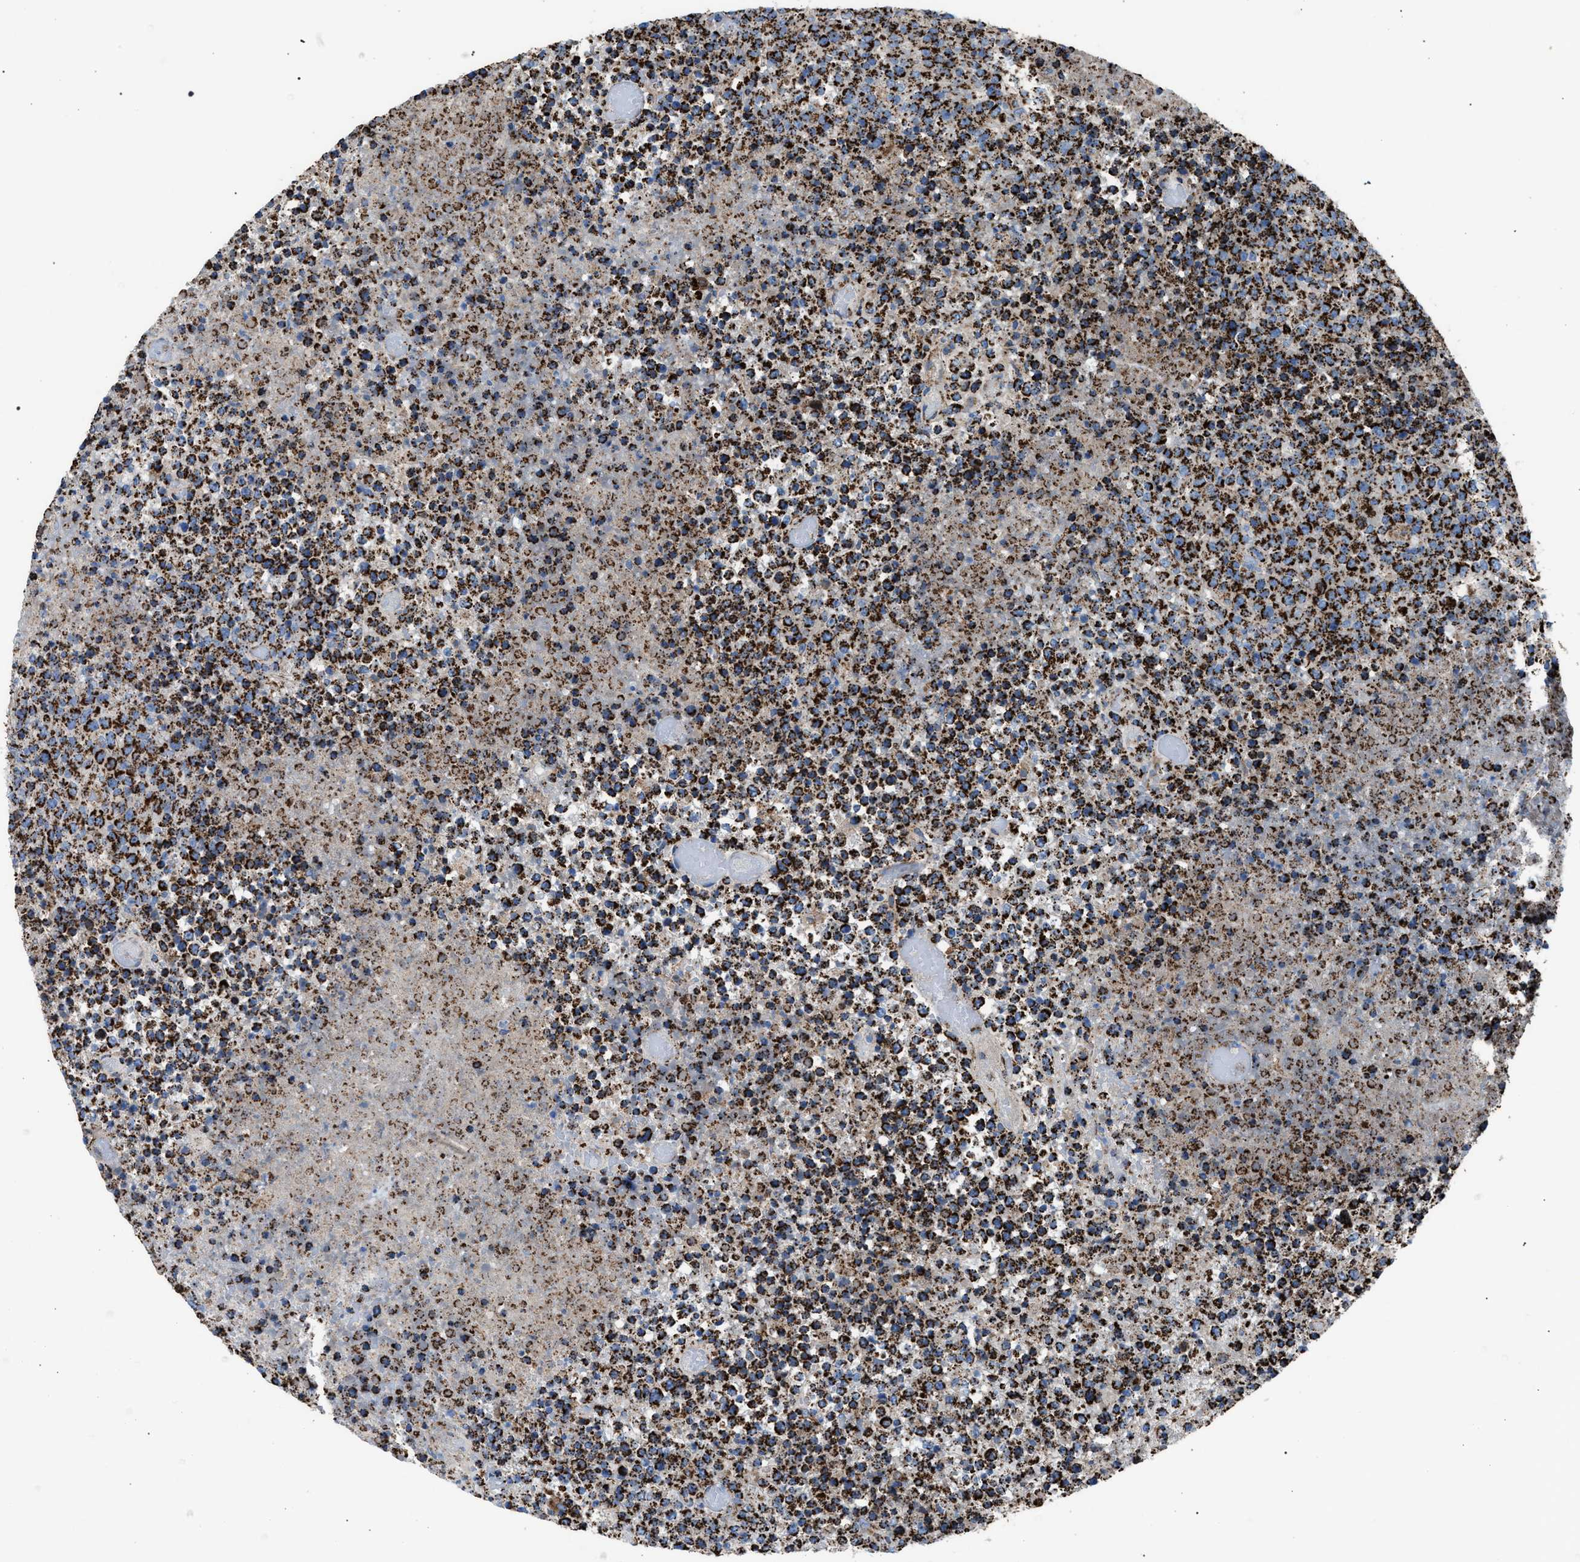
{"staining": {"intensity": "strong", "quantity": ">75%", "location": "cytoplasmic/membranous"}, "tissue": "lymphoma", "cell_type": "Tumor cells", "image_type": "cancer", "snomed": [{"axis": "morphology", "description": "Malignant lymphoma, non-Hodgkin's type, High grade"}, {"axis": "topography", "description": "Lymph node"}], "caption": "Protein staining reveals strong cytoplasmic/membranous staining in approximately >75% of tumor cells in high-grade malignant lymphoma, non-Hodgkin's type. The staining was performed using DAB (3,3'-diaminobenzidine) to visualize the protein expression in brown, while the nuclei were stained in blue with hematoxylin (Magnification: 20x).", "gene": "VPS13A", "patient": {"sex": "male", "age": 13}}